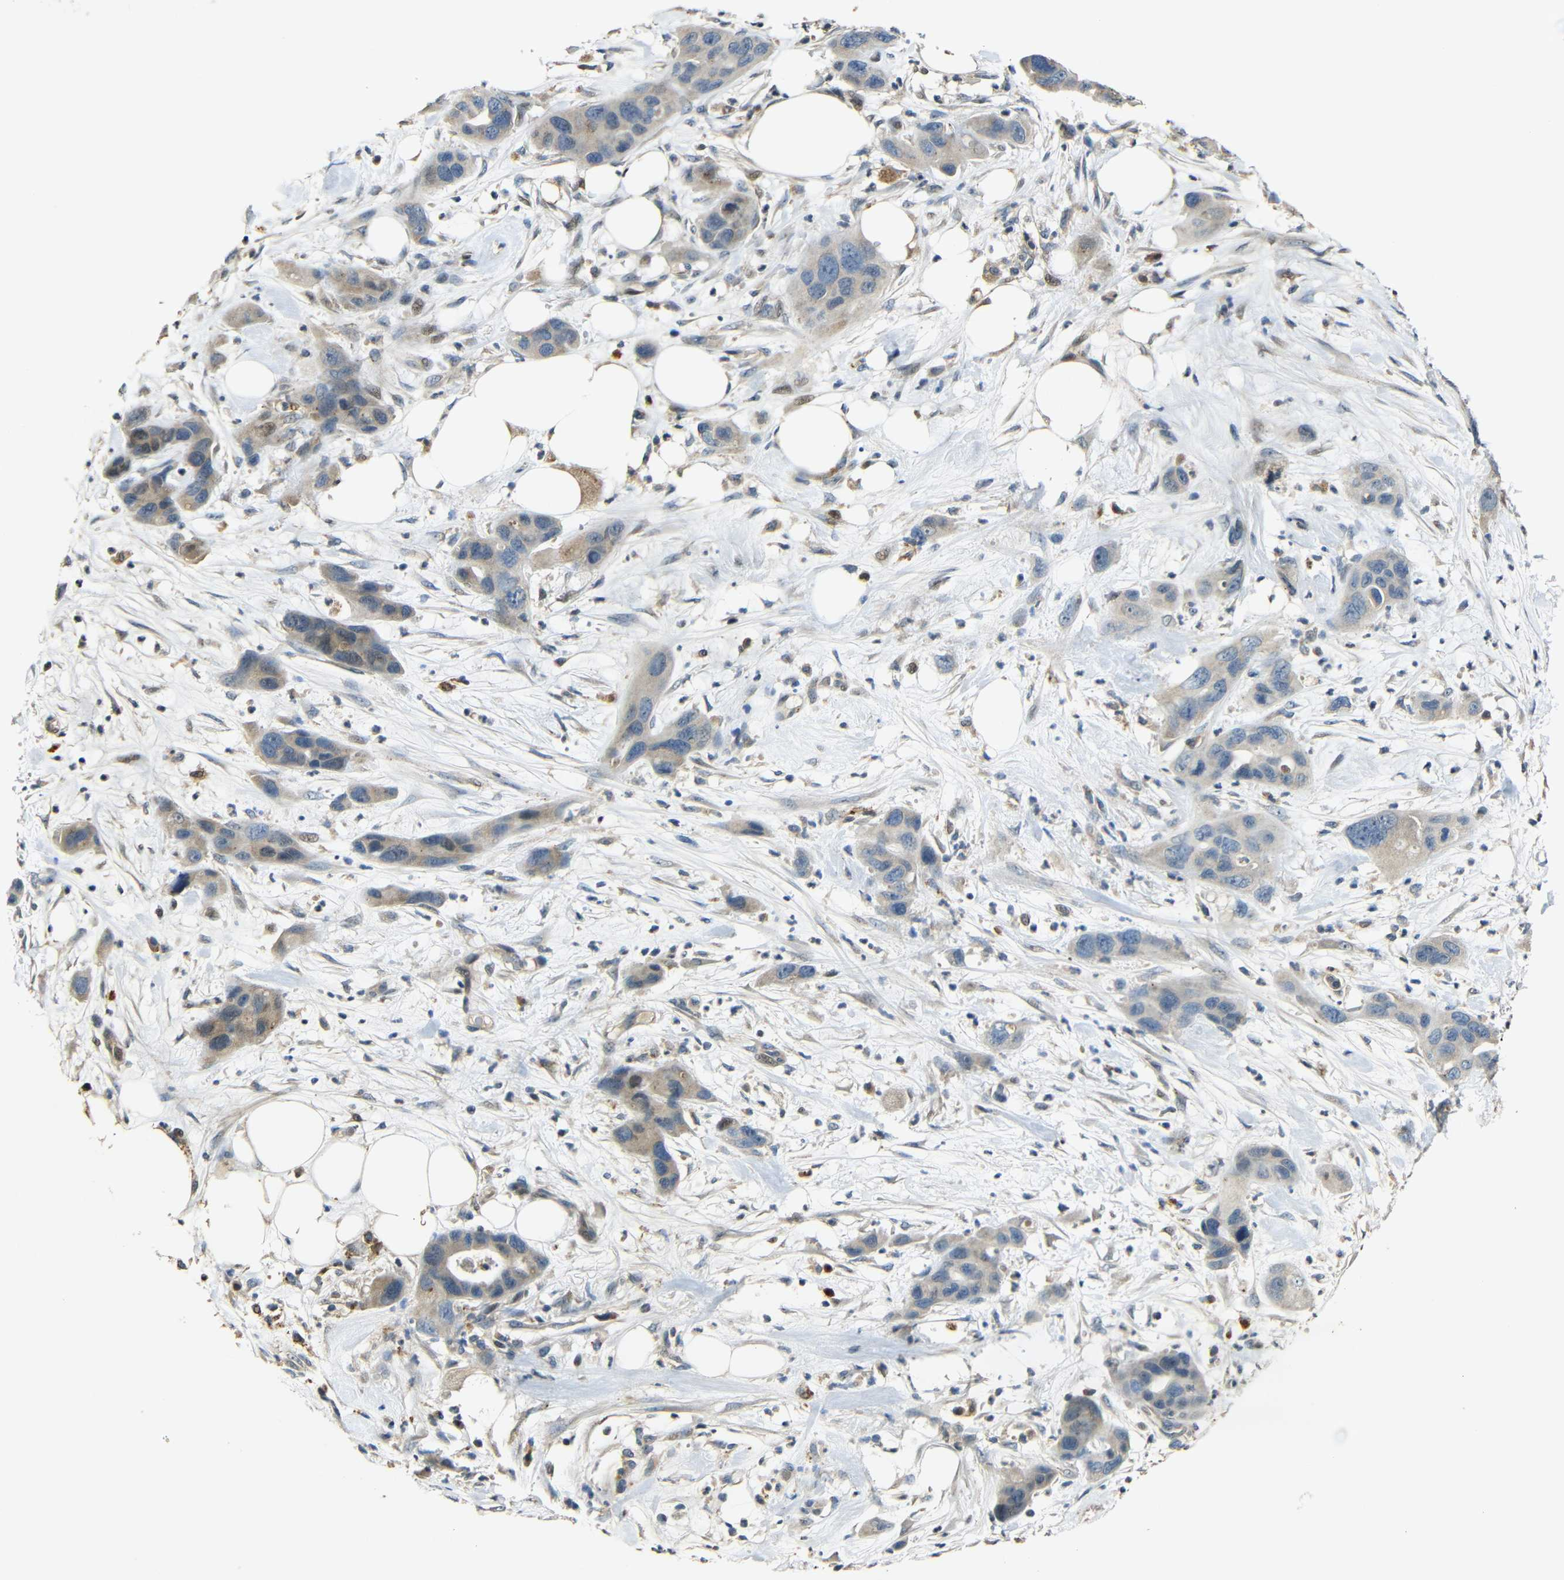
{"staining": {"intensity": "moderate", "quantity": ">75%", "location": "cytoplasmic/membranous,nuclear"}, "tissue": "pancreatic cancer", "cell_type": "Tumor cells", "image_type": "cancer", "snomed": [{"axis": "morphology", "description": "Adenocarcinoma, NOS"}, {"axis": "topography", "description": "Pancreas"}], "caption": "Moderate cytoplasmic/membranous and nuclear protein staining is present in about >75% of tumor cells in pancreatic adenocarcinoma.", "gene": "KAZALD1", "patient": {"sex": "female", "age": 71}}